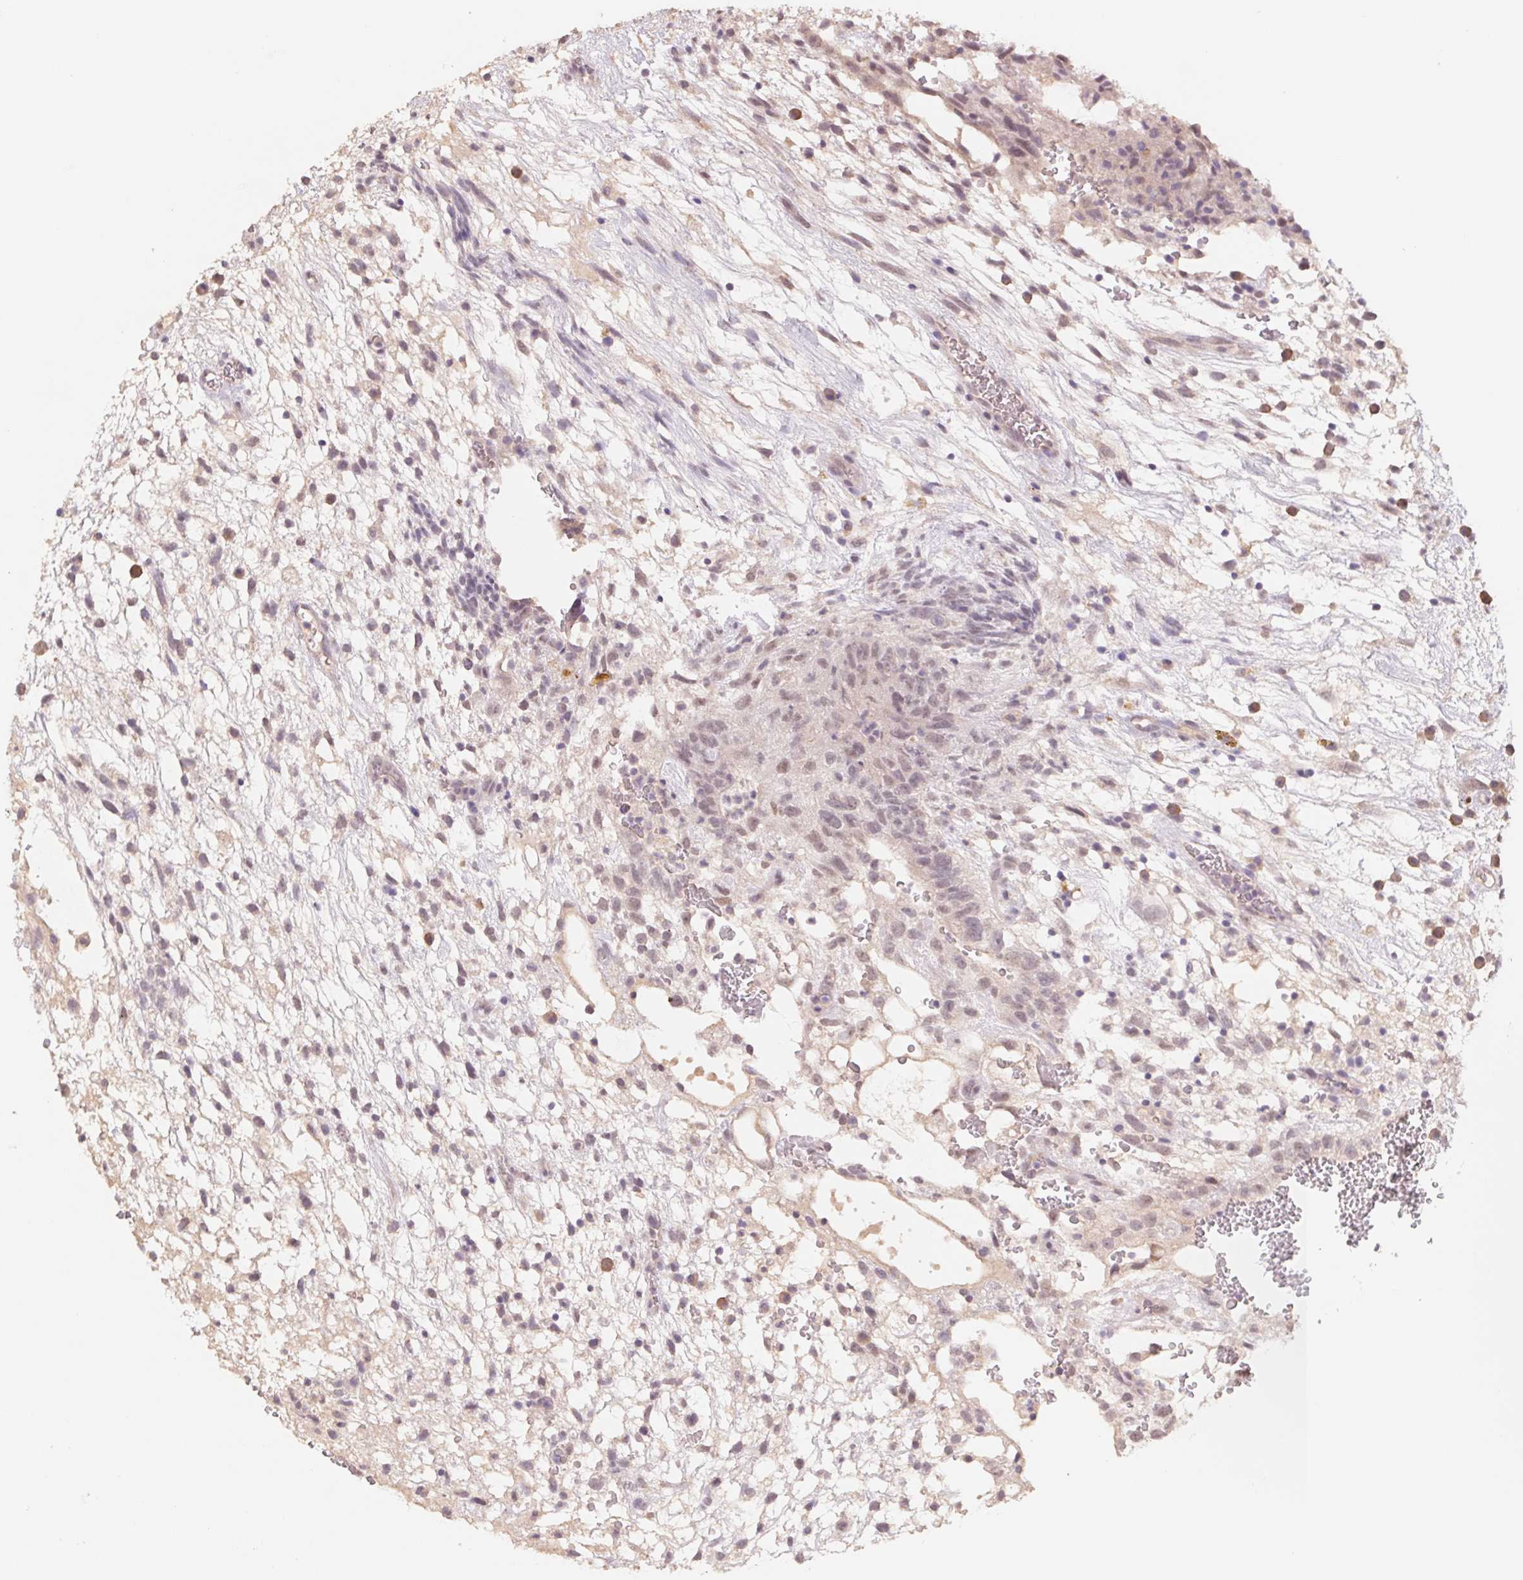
{"staining": {"intensity": "weak", "quantity": "<25%", "location": "nuclear"}, "tissue": "testis cancer", "cell_type": "Tumor cells", "image_type": "cancer", "snomed": [{"axis": "morphology", "description": "Normal tissue, NOS"}, {"axis": "morphology", "description": "Carcinoma, Embryonal, NOS"}, {"axis": "topography", "description": "Testis"}], "caption": "An immunohistochemistry histopathology image of testis cancer (embryonal carcinoma) is shown. There is no staining in tumor cells of testis cancer (embryonal carcinoma).", "gene": "PNMA8B", "patient": {"sex": "male", "age": 32}}